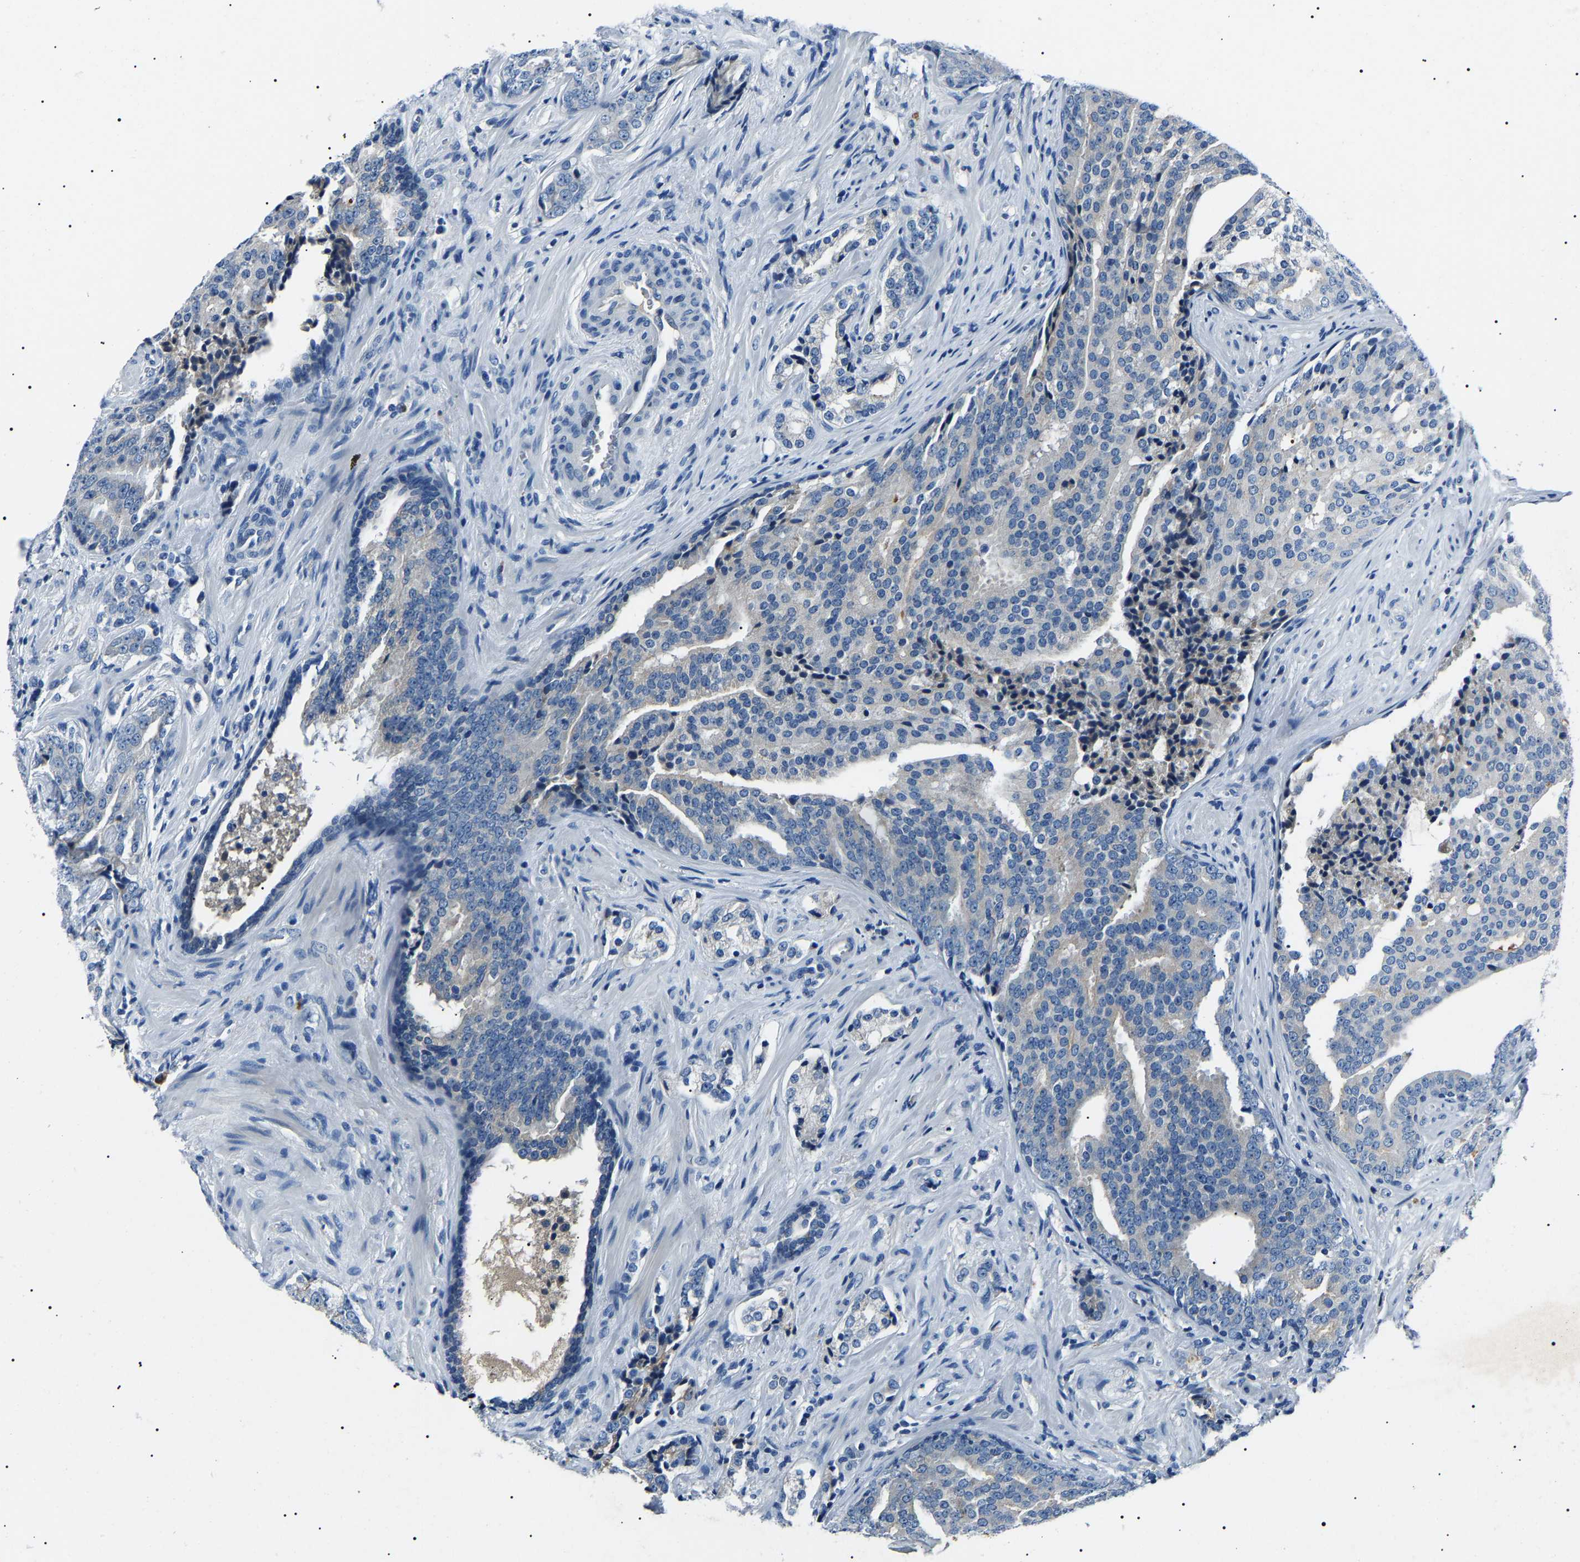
{"staining": {"intensity": "negative", "quantity": "none", "location": "none"}, "tissue": "prostate cancer", "cell_type": "Tumor cells", "image_type": "cancer", "snomed": [{"axis": "morphology", "description": "Adenocarcinoma, High grade"}, {"axis": "topography", "description": "Prostate"}], "caption": "Immunohistochemistry (IHC) of adenocarcinoma (high-grade) (prostate) shows no positivity in tumor cells.", "gene": "KLK15", "patient": {"sex": "male", "age": 71}}